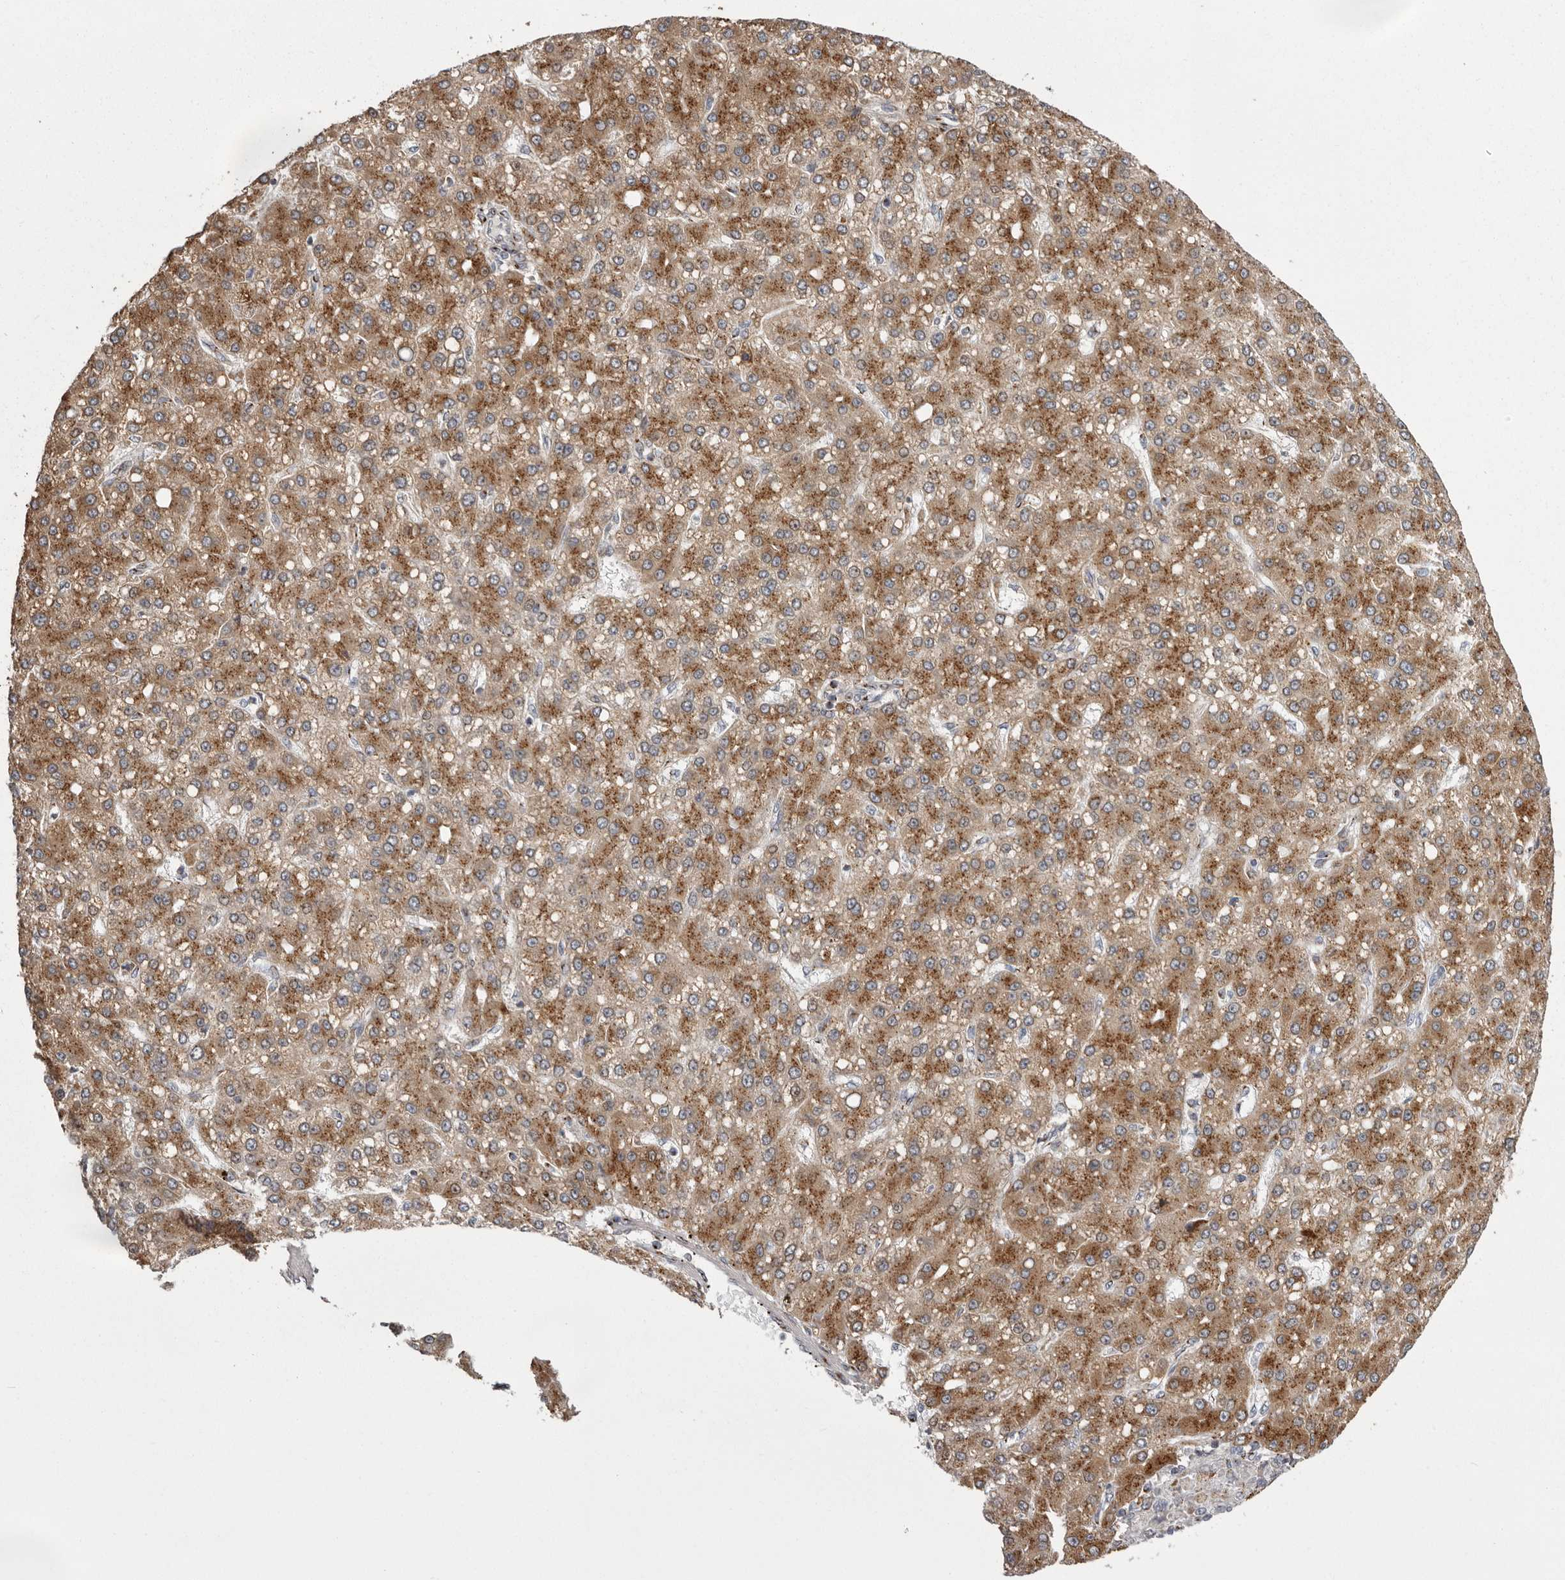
{"staining": {"intensity": "moderate", "quantity": ">75%", "location": "cytoplasmic/membranous"}, "tissue": "liver cancer", "cell_type": "Tumor cells", "image_type": "cancer", "snomed": [{"axis": "morphology", "description": "Carcinoma, Hepatocellular, NOS"}, {"axis": "topography", "description": "Liver"}], "caption": "Brown immunohistochemical staining in human liver cancer reveals moderate cytoplasmic/membranous expression in about >75% of tumor cells. (DAB IHC, brown staining for protein, blue staining for nuclei).", "gene": "WDR47", "patient": {"sex": "male", "age": 67}}